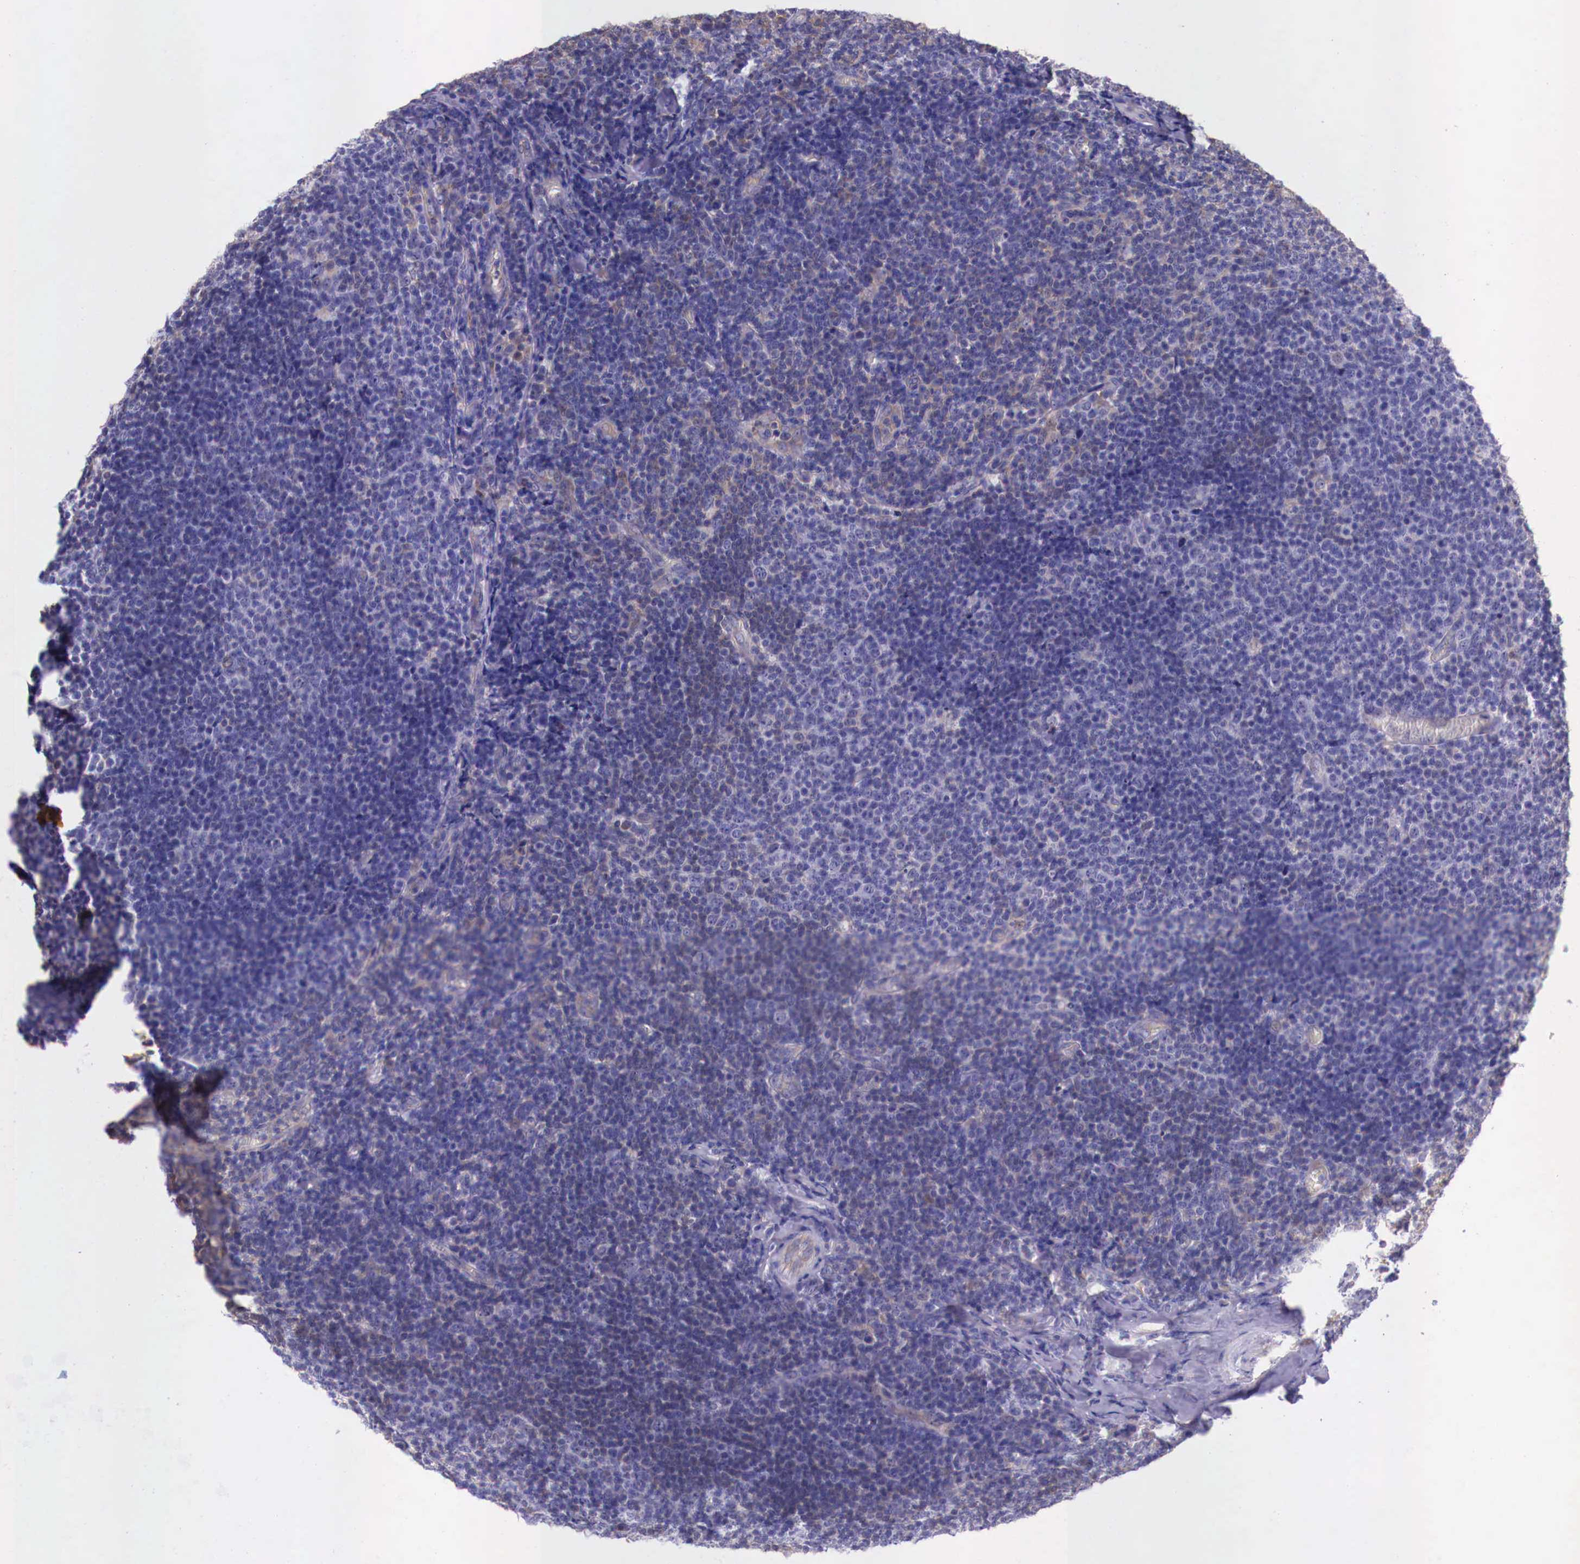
{"staining": {"intensity": "negative", "quantity": "none", "location": "none"}, "tissue": "lymphoma", "cell_type": "Tumor cells", "image_type": "cancer", "snomed": [{"axis": "morphology", "description": "Malignant lymphoma, non-Hodgkin's type, Low grade"}, {"axis": "topography", "description": "Lymph node"}], "caption": "This is an immunohistochemistry (IHC) micrograph of human lymphoma. There is no expression in tumor cells.", "gene": "GRIPAP1", "patient": {"sex": "male", "age": 74}}